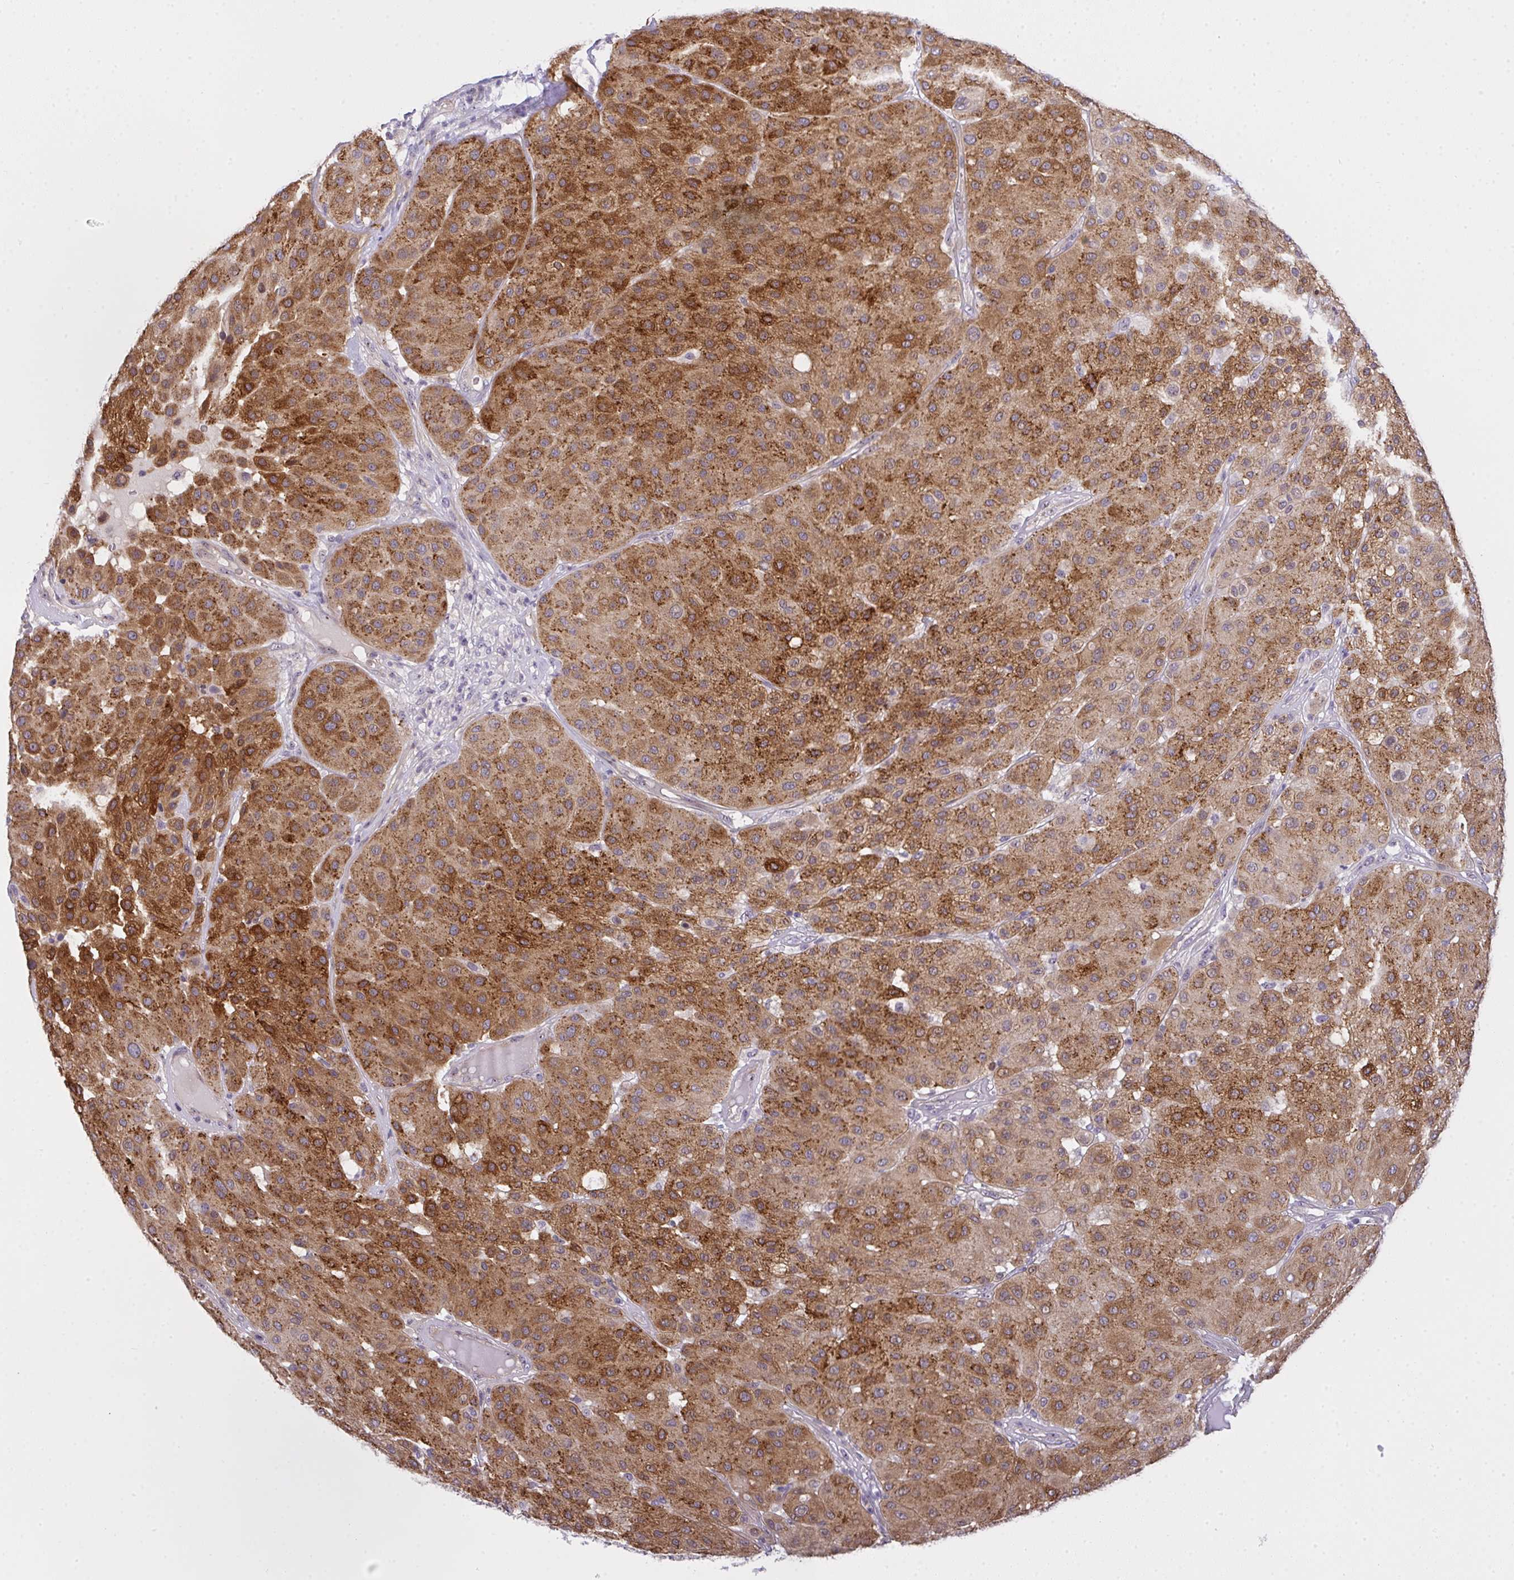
{"staining": {"intensity": "strong", "quantity": ">75%", "location": "cytoplasmic/membranous"}, "tissue": "melanoma", "cell_type": "Tumor cells", "image_type": "cancer", "snomed": [{"axis": "morphology", "description": "Malignant melanoma, Metastatic site"}, {"axis": "topography", "description": "Smooth muscle"}], "caption": "Melanoma stained for a protein (brown) reveals strong cytoplasmic/membranous positive positivity in approximately >75% of tumor cells.", "gene": "NT5C1A", "patient": {"sex": "male", "age": 41}}